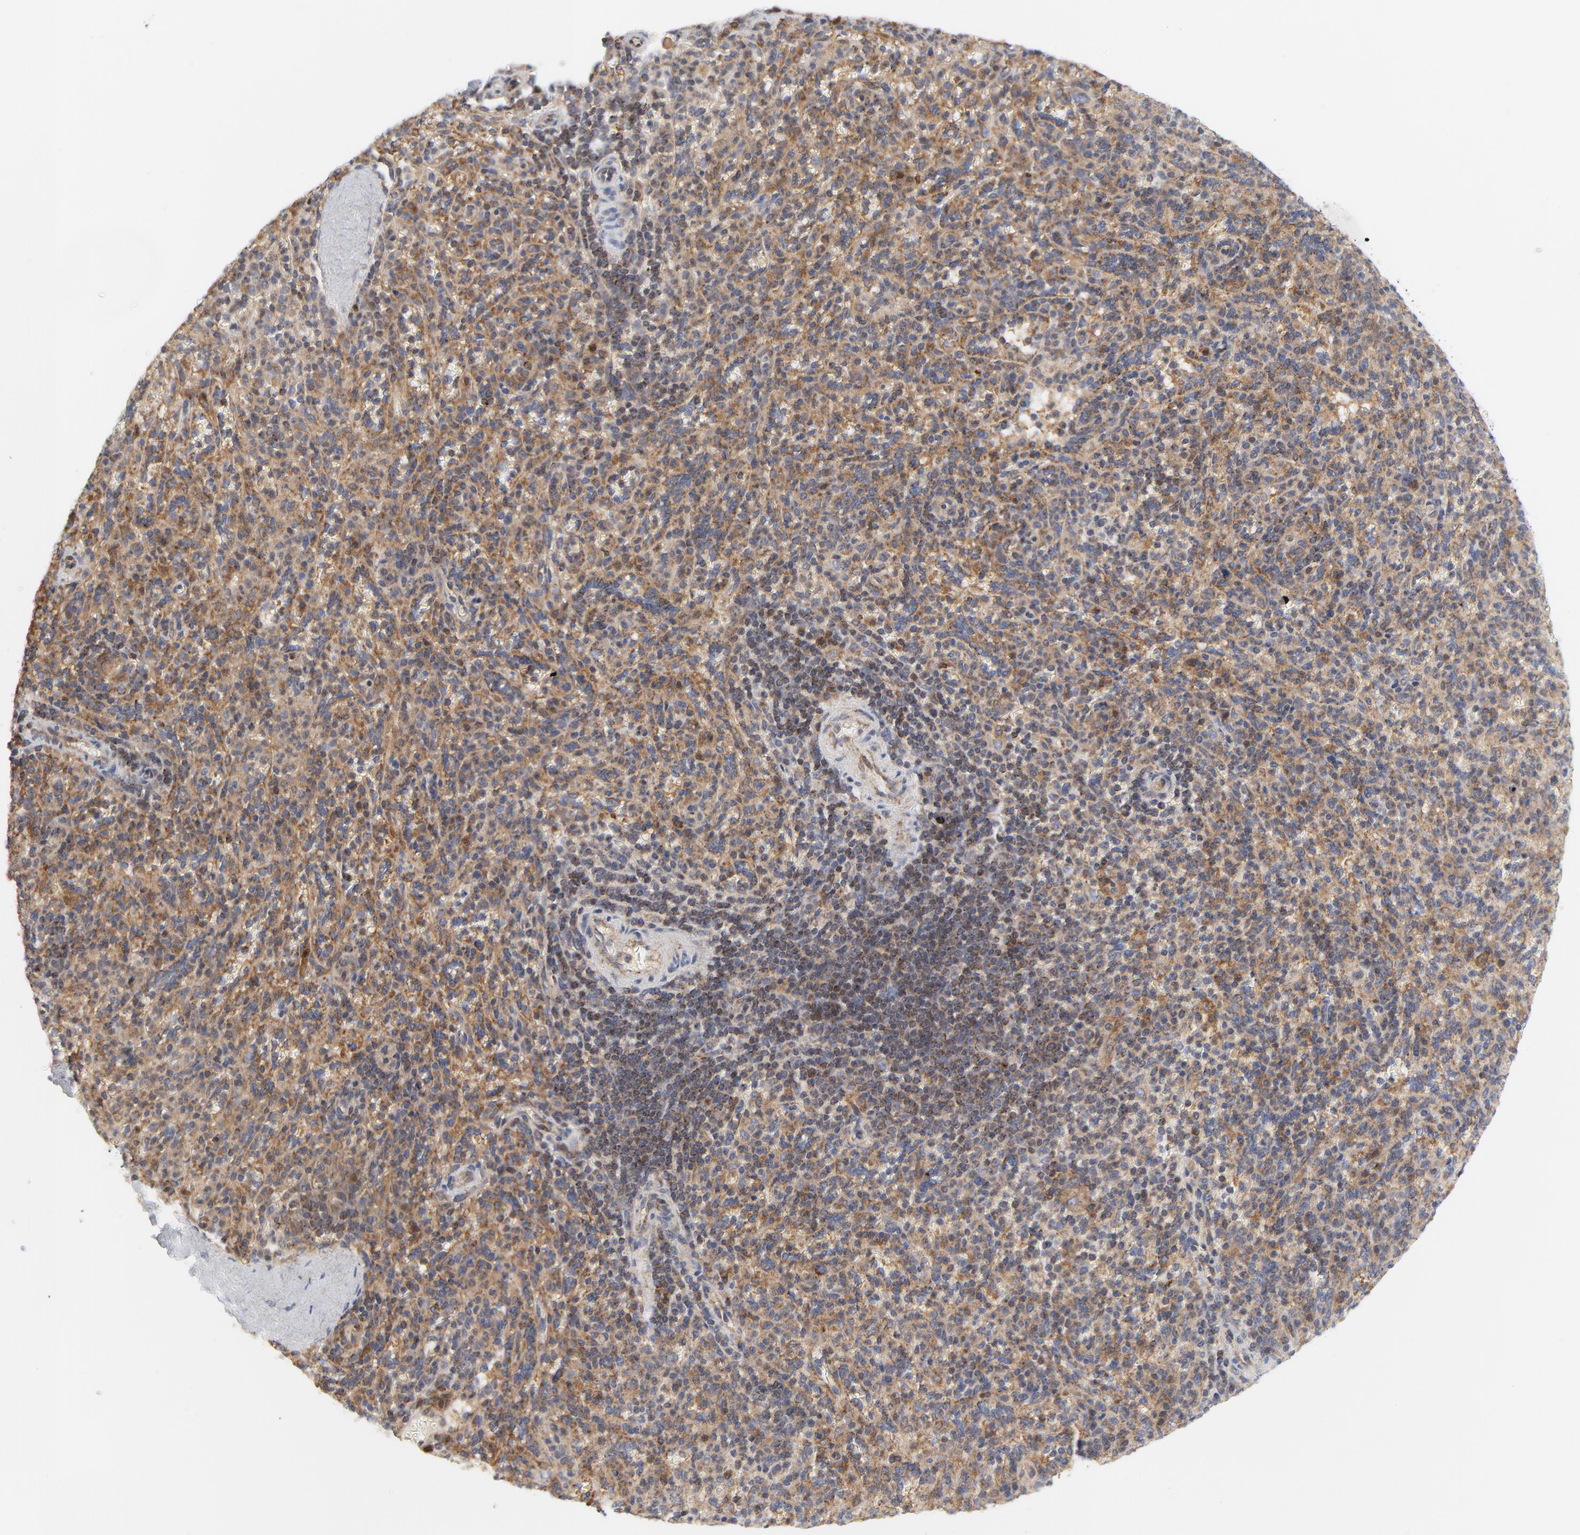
{"staining": {"intensity": "moderate", "quantity": "25%-75%", "location": "cytoplasmic/membranous"}, "tissue": "spleen", "cell_type": "Cells in red pulp", "image_type": "normal", "snomed": [{"axis": "morphology", "description": "Normal tissue, NOS"}, {"axis": "topography", "description": "Spleen"}], "caption": "IHC histopathology image of normal spleen: spleen stained using immunohistochemistry exhibits medium levels of moderate protein expression localized specifically in the cytoplasmic/membranous of cells in red pulp, appearing as a cytoplasmic/membranous brown color.", "gene": "RAPGEF4", "patient": {"sex": "male", "age": 36}}